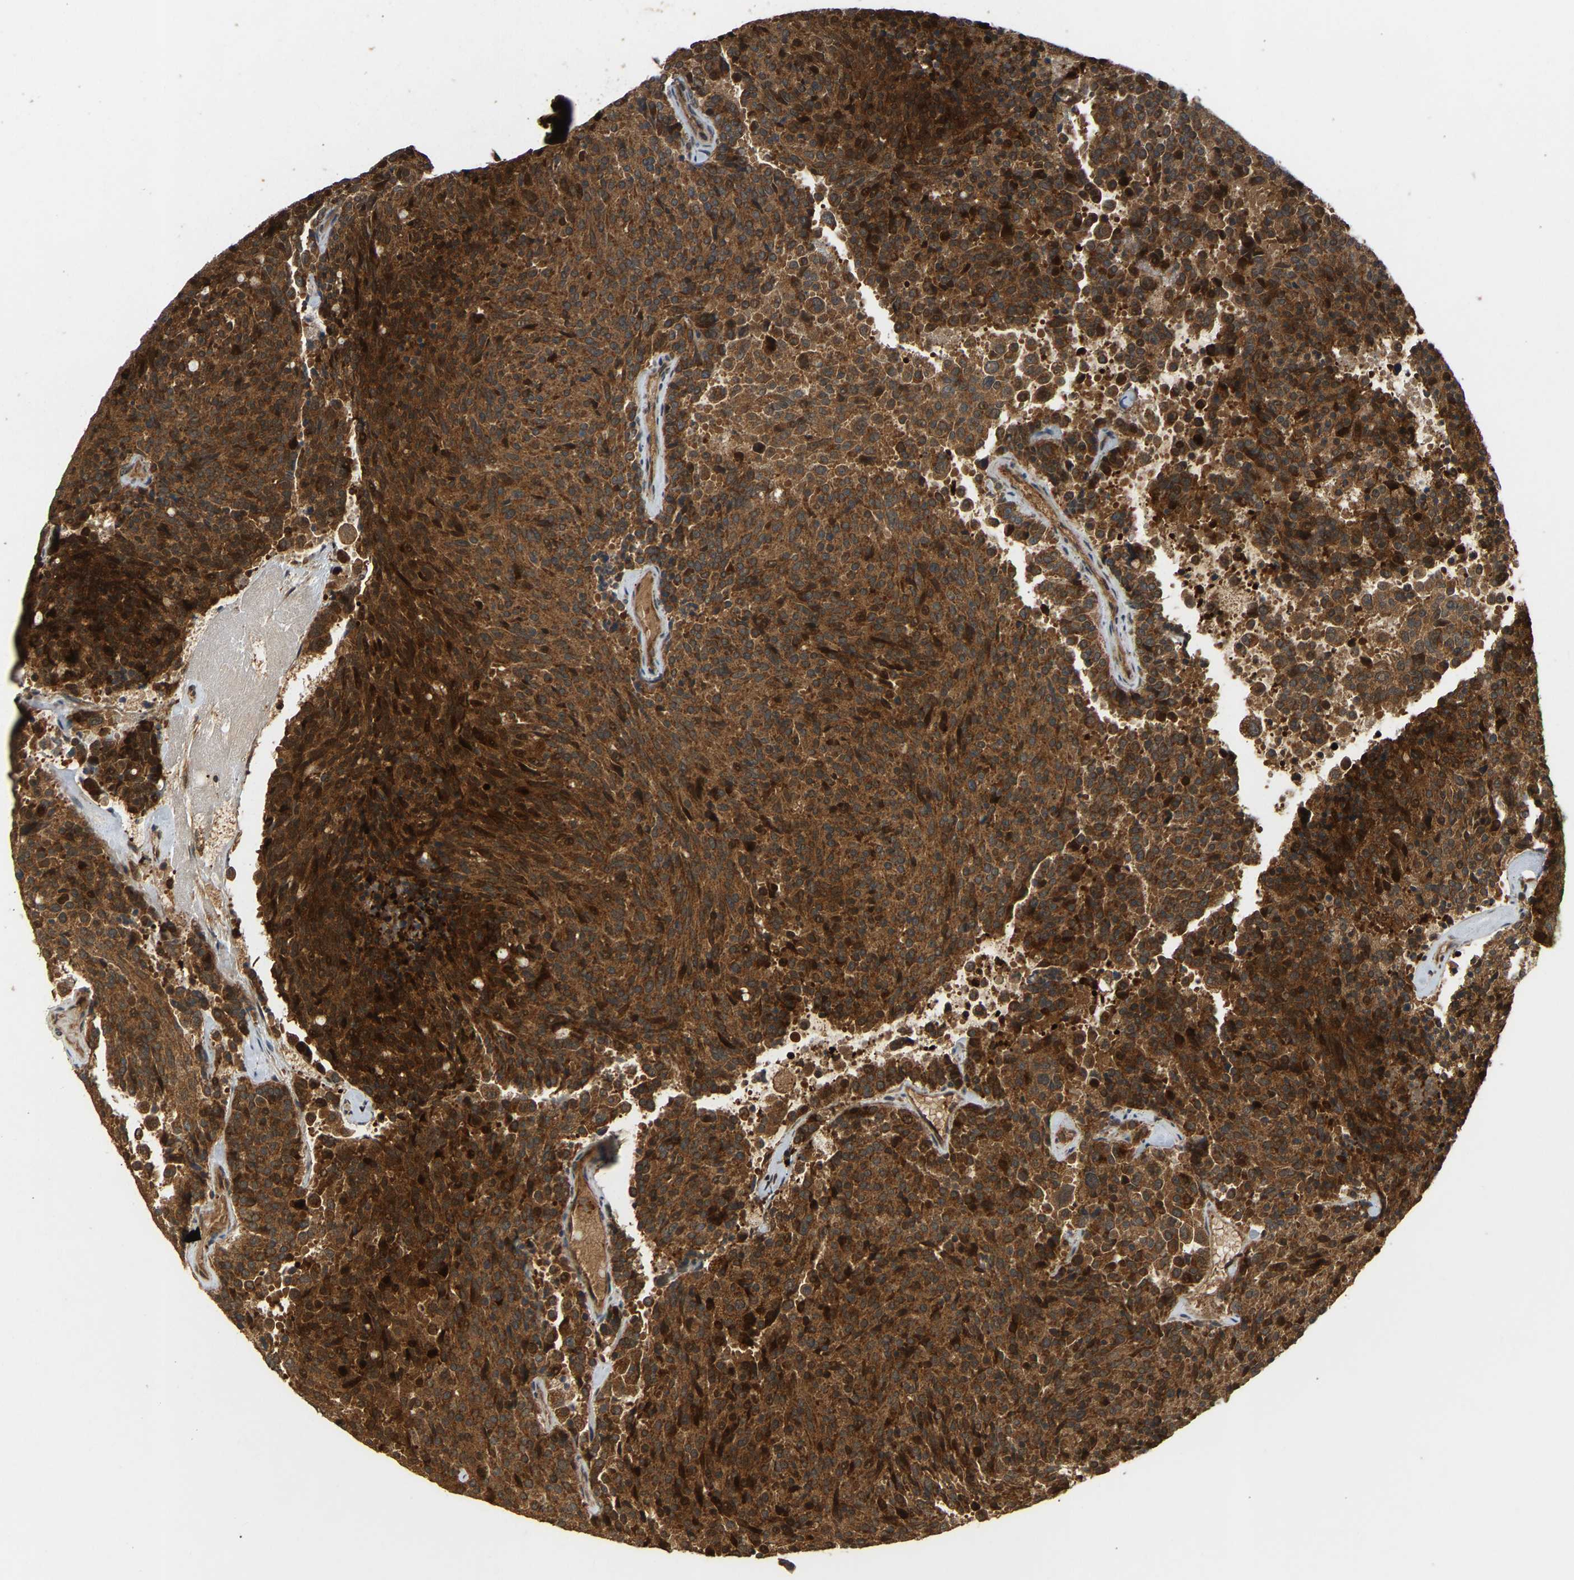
{"staining": {"intensity": "strong", "quantity": ">75%", "location": "cytoplasmic/membranous"}, "tissue": "carcinoid", "cell_type": "Tumor cells", "image_type": "cancer", "snomed": [{"axis": "morphology", "description": "Carcinoid, malignant, NOS"}, {"axis": "topography", "description": "Colon"}], "caption": "Protein expression analysis of carcinoid exhibits strong cytoplasmic/membranous positivity in approximately >75% of tumor cells.", "gene": "GOPC", "patient": {"sex": "female", "age": 61}}